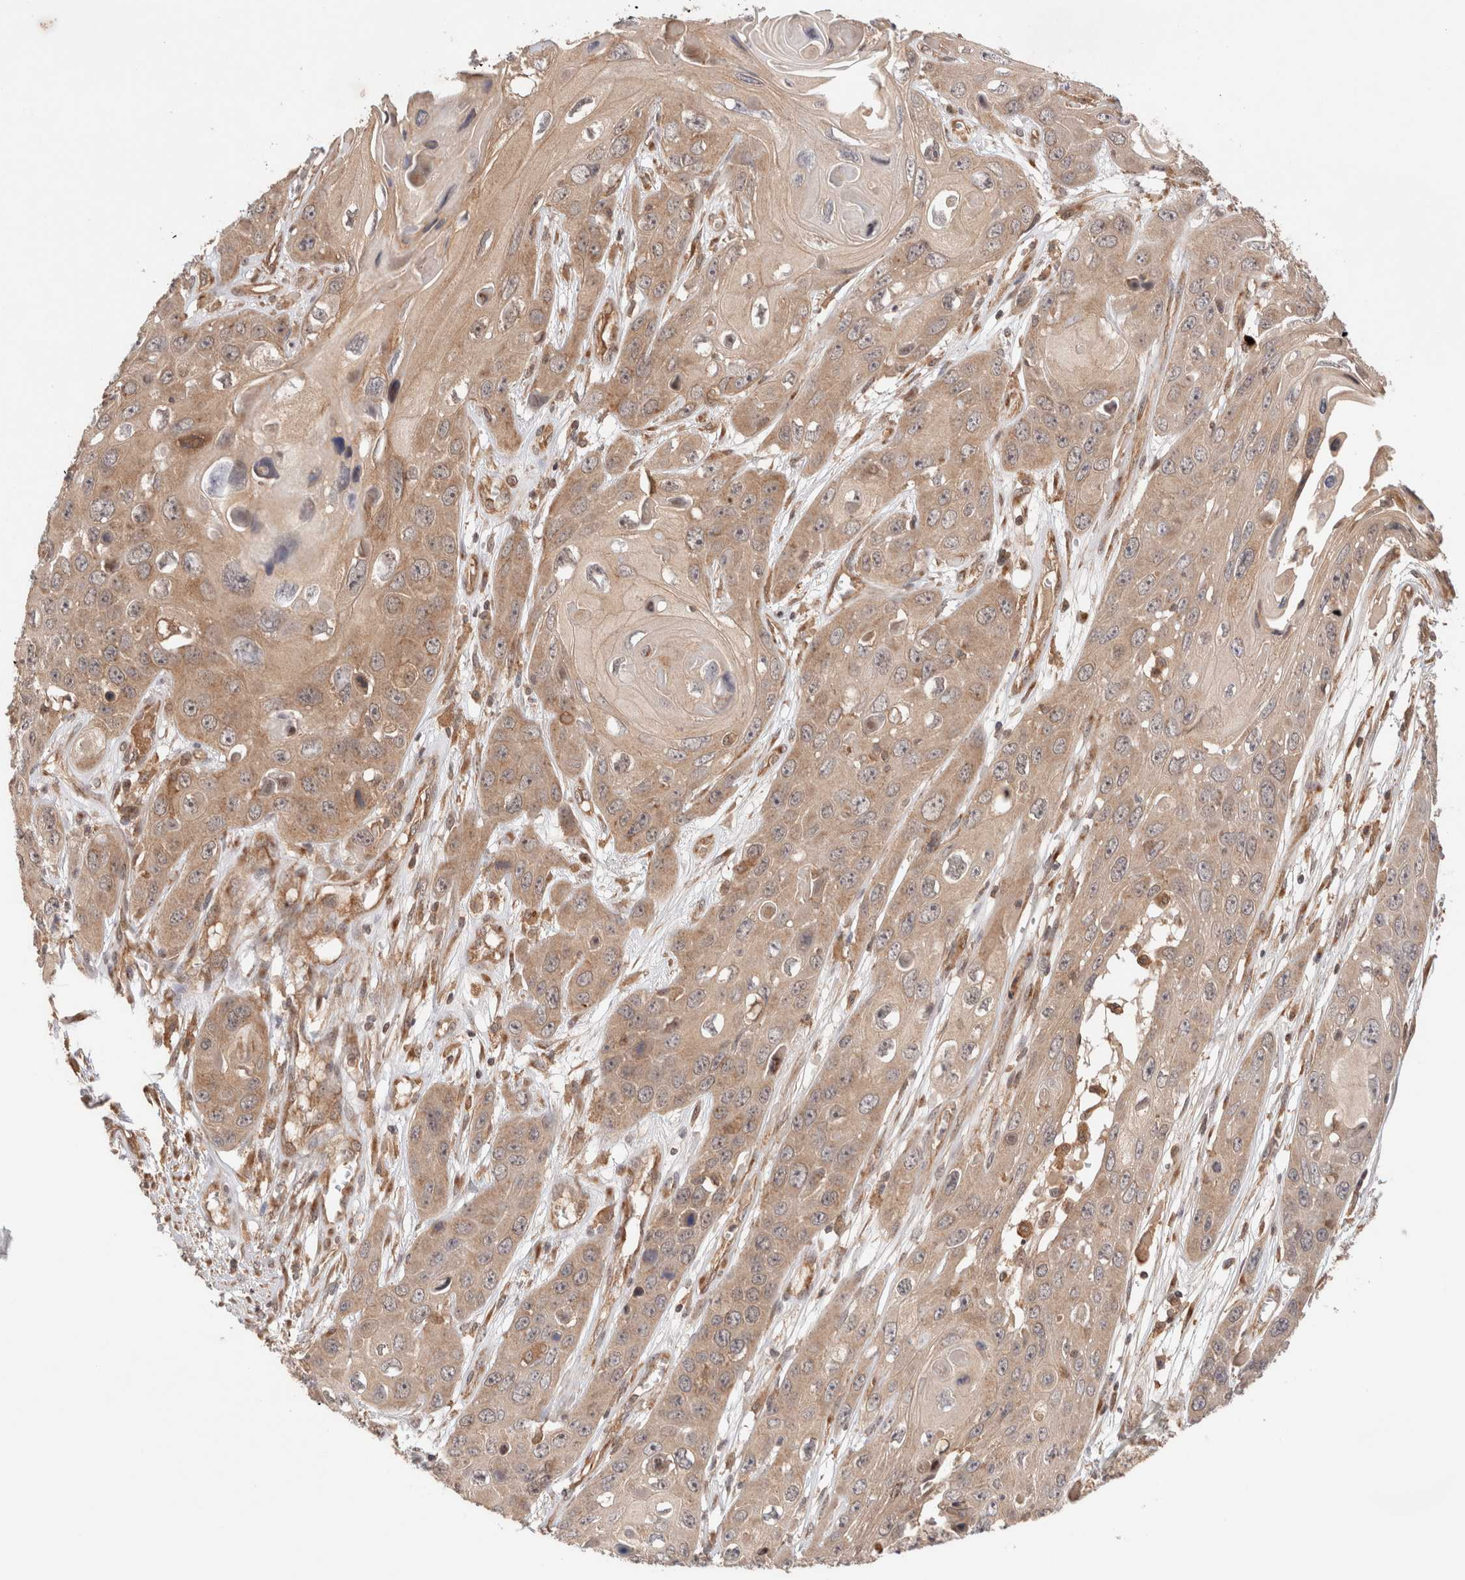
{"staining": {"intensity": "moderate", "quantity": ">75%", "location": "cytoplasmic/membranous,nuclear"}, "tissue": "skin cancer", "cell_type": "Tumor cells", "image_type": "cancer", "snomed": [{"axis": "morphology", "description": "Squamous cell carcinoma, NOS"}, {"axis": "topography", "description": "Skin"}], "caption": "Moderate cytoplasmic/membranous and nuclear staining for a protein is seen in about >75% of tumor cells of skin squamous cell carcinoma using immunohistochemistry (IHC).", "gene": "SIKE1", "patient": {"sex": "male", "age": 55}}